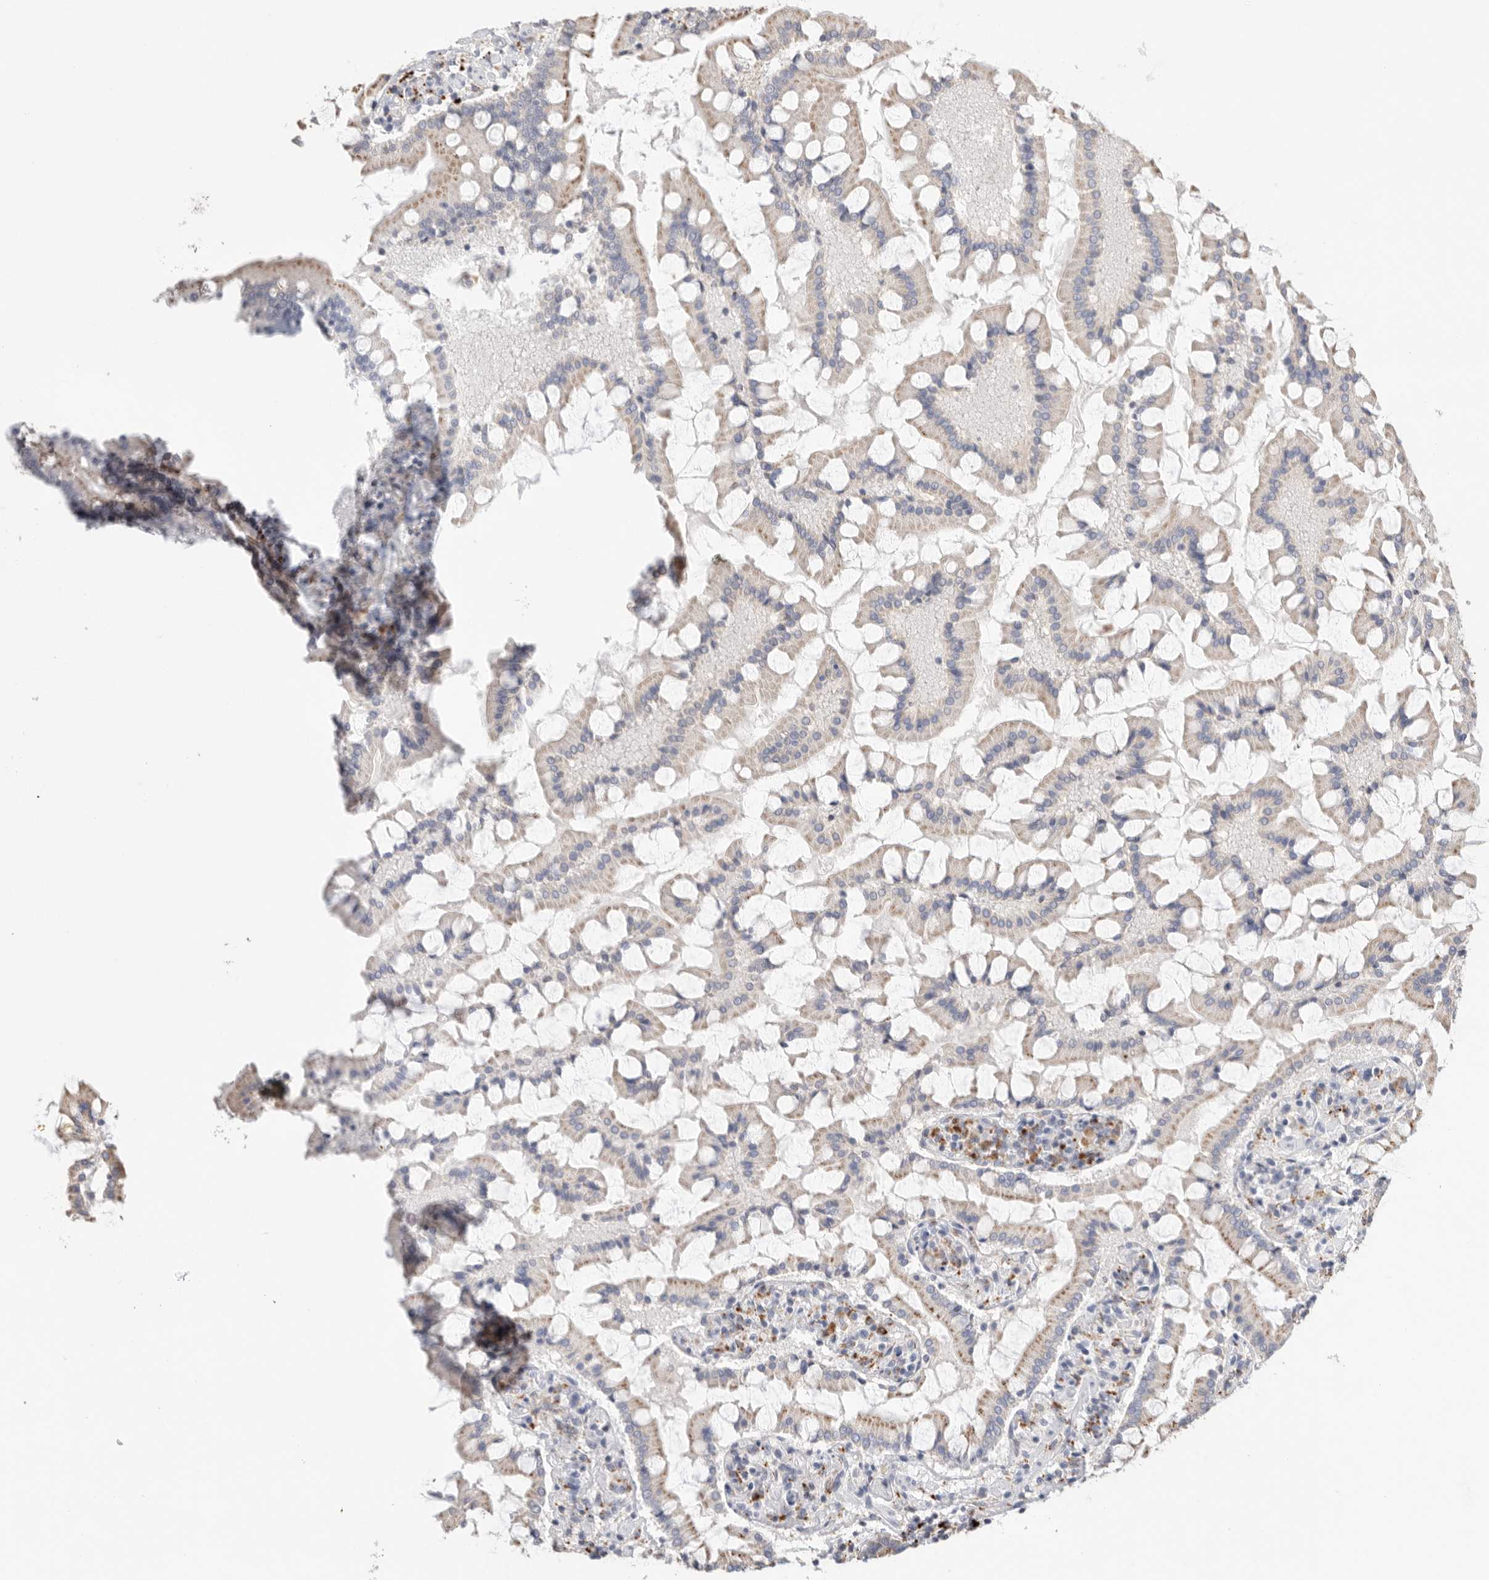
{"staining": {"intensity": "moderate", "quantity": "25%-75%", "location": "cytoplasmic/membranous"}, "tissue": "small intestine", "cell_type": "Glandular cells", "image_type": "normal", "snomed": [{"axis": "morphology", "description": "Normal tissue, NOS"}, {"axis": "topography", "description": "Small intestine"}], "caption": "Immunohistochemical staining of normal human small intestine exhibits moderate cytoplasmic/membranous protein positivity in approximately 25%-75% of glandular cells.", "gene": "GGH", "patient": {"sex": "male", "age": 41}}